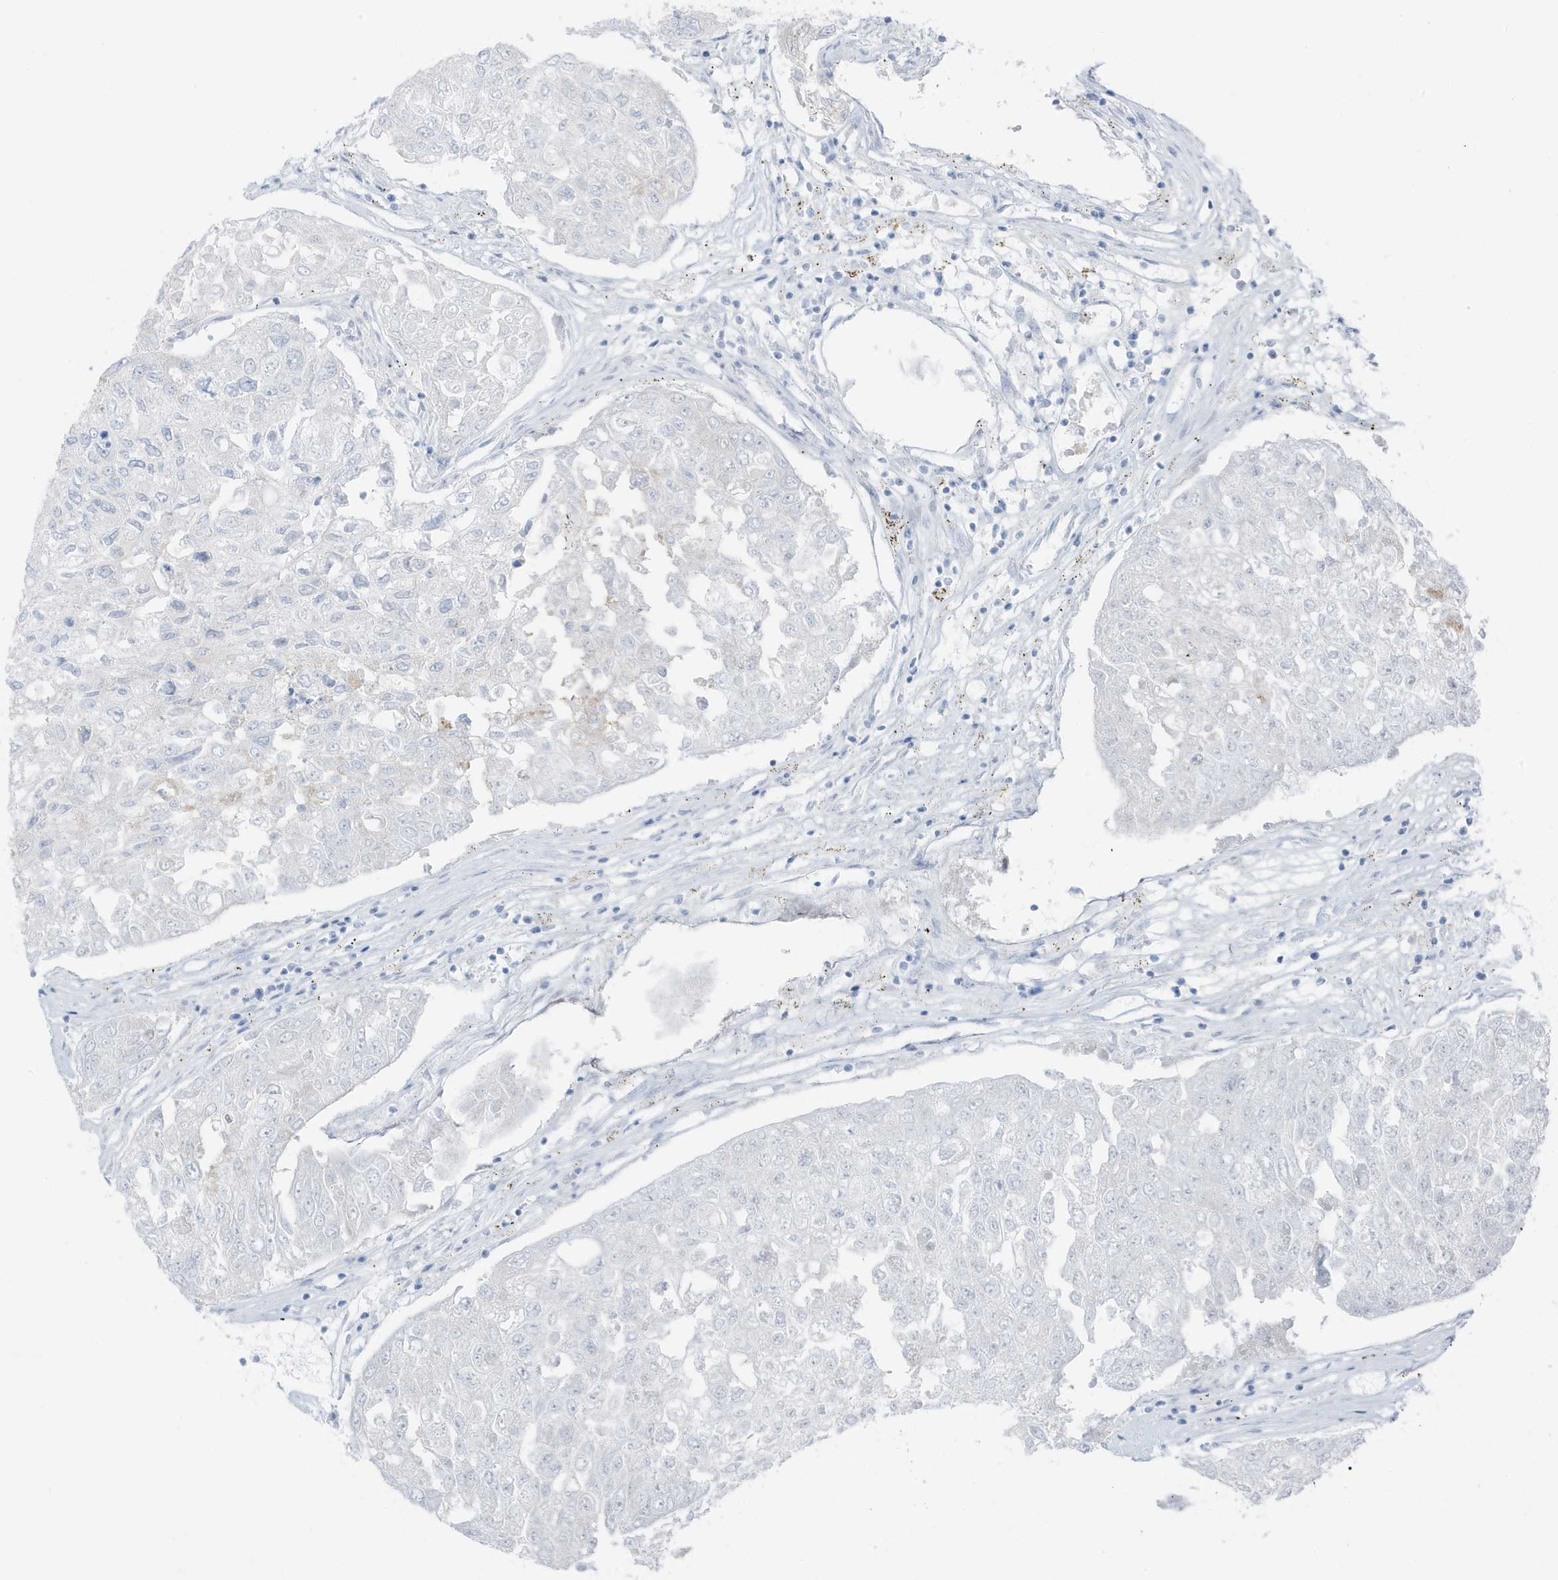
{"staining": {"intensity": "negative", "quantity": "none", "location": "none"}, "tissue": "urothelial cancer", "cell_type": "Tumor cells", "image_type": "cancer", "snomed": [{"axis": "morphology", "description": "Urothelial carcinoma, High grade"}, {"axis": "topography", "description": "Lymph node"}, {"axis": "topography", "description": "Urinary bladder"}], "caption": "Micrograph shows no significant protein positivity in tumor cells of high-grade urothelial carcinoma. The staining is performed using DAB brown chromogen with nuclei counter-stained in using hematoxylin.", "gene": "ZFP64", "patient": {"sex": "male", "age": 51}}